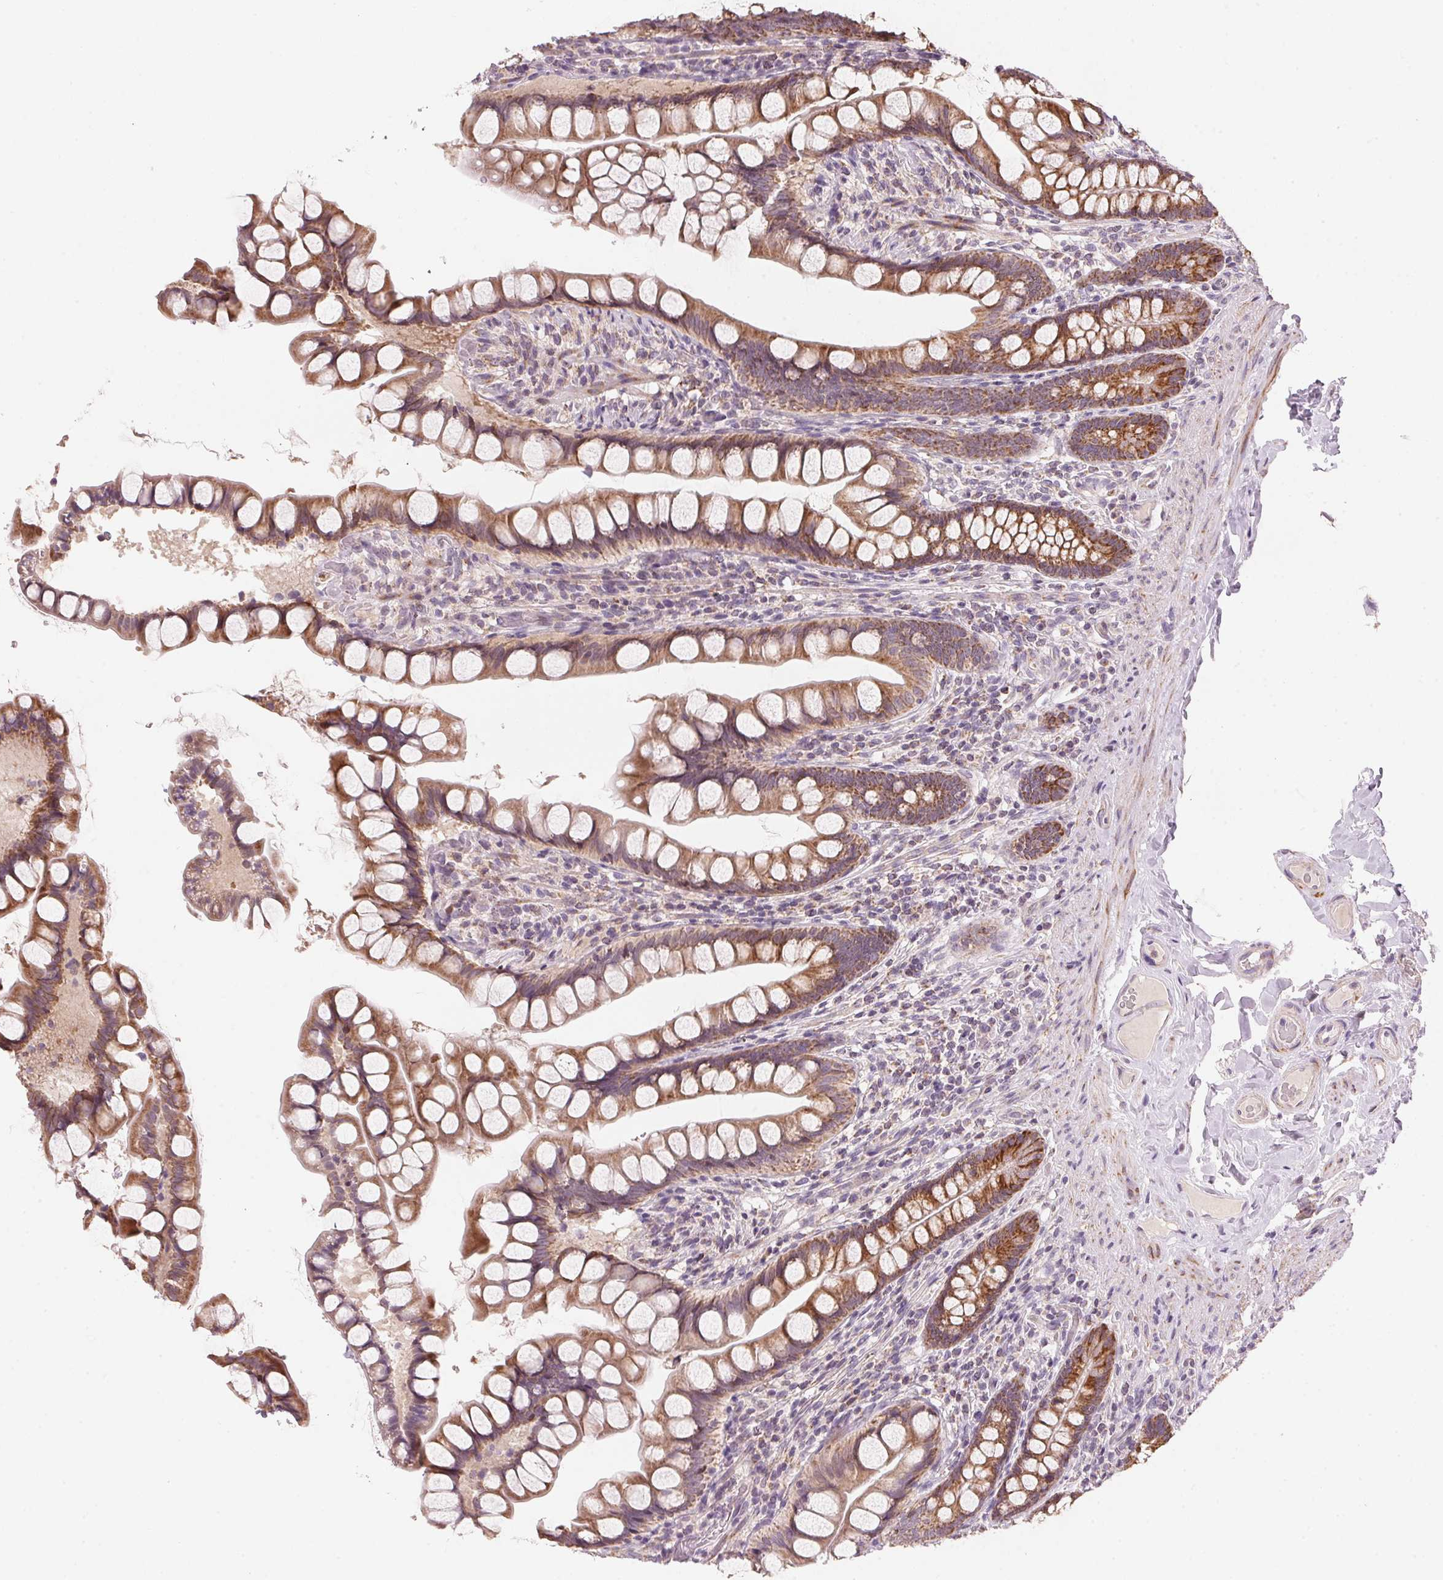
{"staining": {"intensity": "strong", "quantity": ">75%", "location": "cytoplasmic/membranous"}, "tissue": "small intestine", "cell_type": "Glandular cells", "image_type": "normal", "snomed": [{"axis": "morphology", "description": "Normal tissue, NOS"}, {"axis": "topography", "description": "Small intestine"}], "caption": "Glandular cells reveal high levels of strong cytoplasmic/membranous positivity in approximately >75% of cells in unremarkable human small intestine. The protein is shown in brown color, while the nuclei are stained blue.", "gene": "COQ7", "patient": {"sex": "male", "age": 70}}